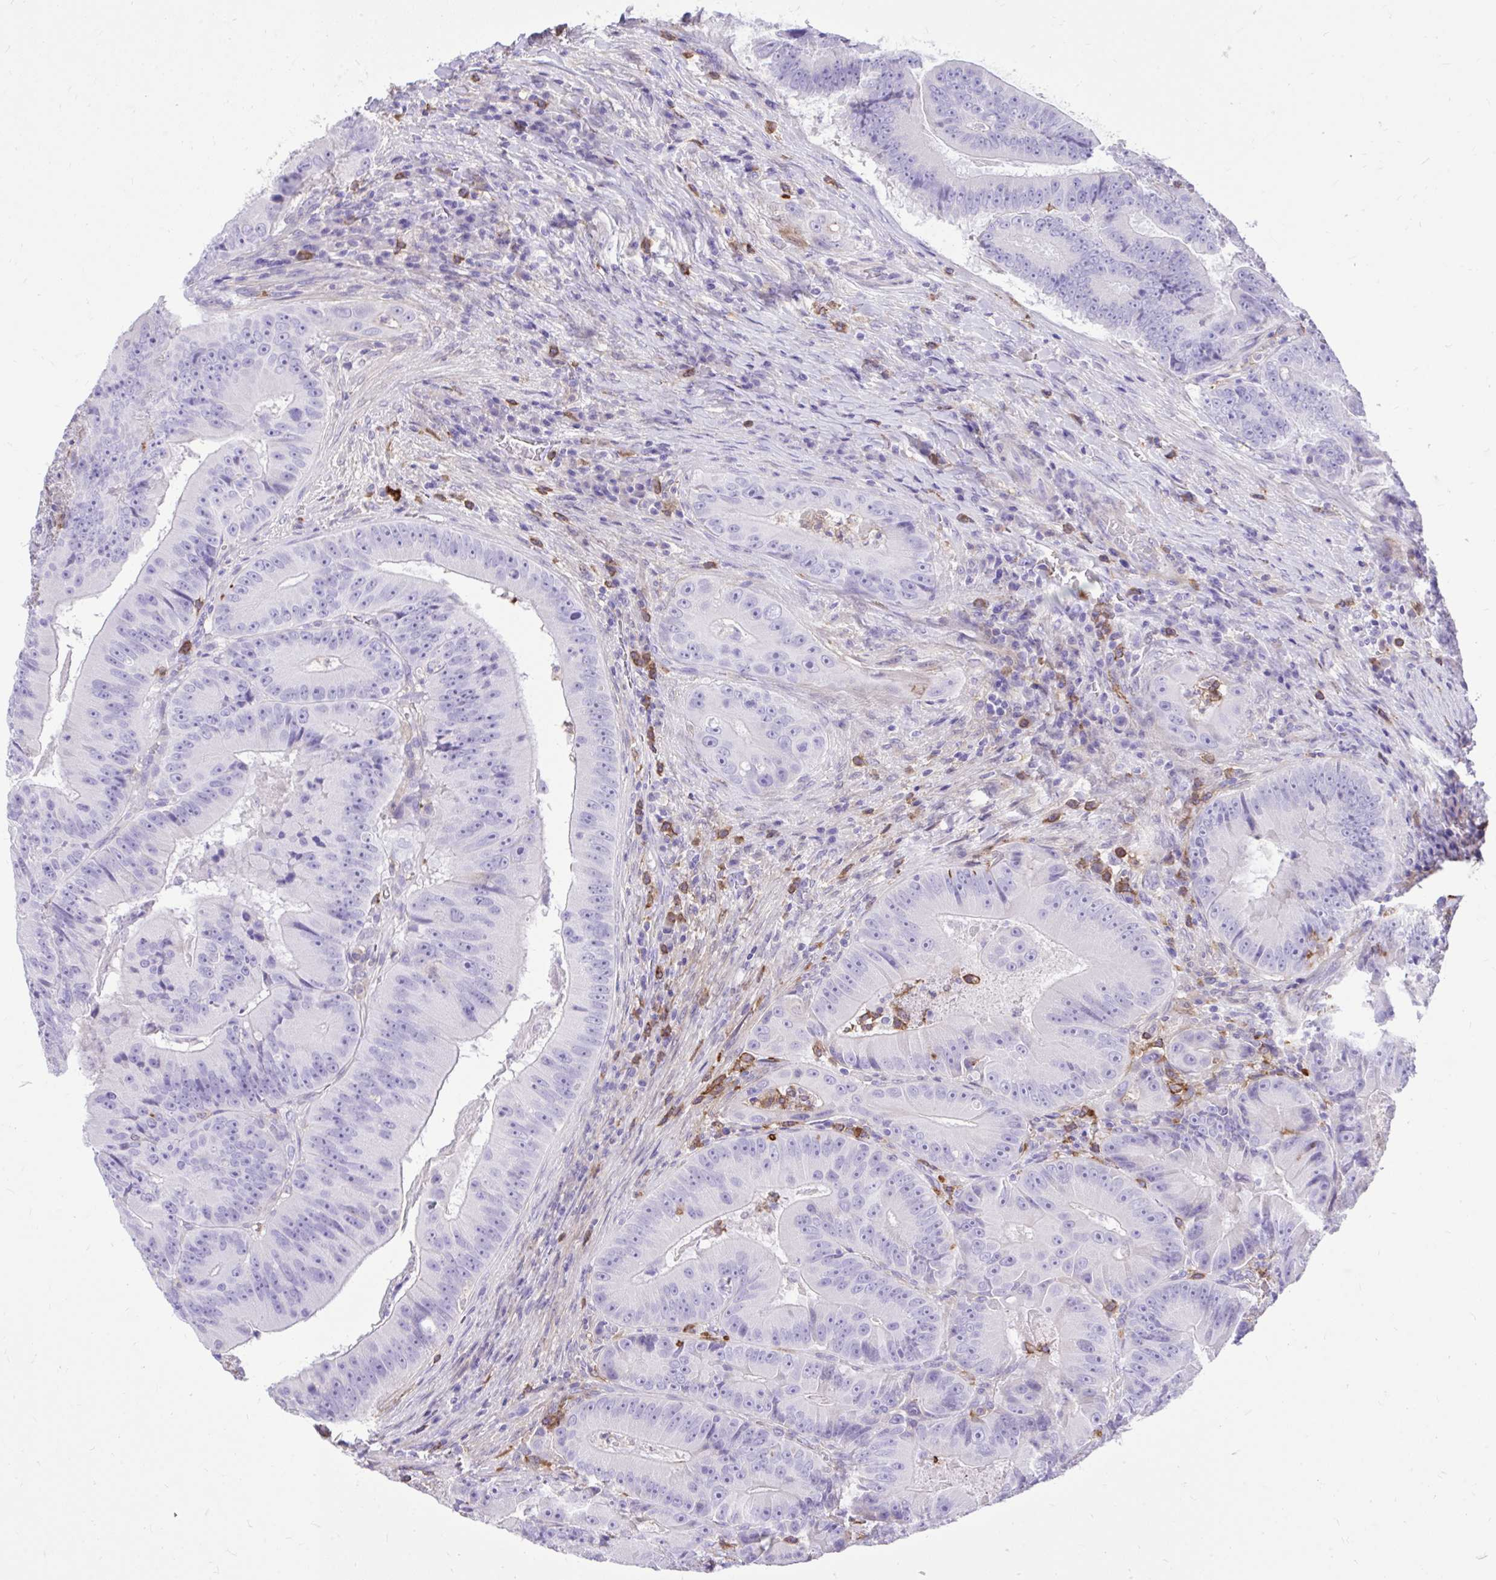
{"staining": {"intensity": "negative", "quantity": "none", "location": "none"}, "tissue": "colorectal cancer", "cell_type": "Tumor cells", "image_type": "cancer", "snomed": [{"axis": "morphology", "description": "Adenocarcinoma, NOS"}, {"axis": "topography", "description": "Colon"}], "caption": "Immunohistochemistry of colorectal adenocarcinoma exhibits no expression in tumor cells. The staining was performed using DAB to visualize the protein expression in brown, while the nuclei were stained in blue with hematoxylin (Magnification: 20x).", "gene": "TLR7", "patient": {"sex": "female", "age": 86}}